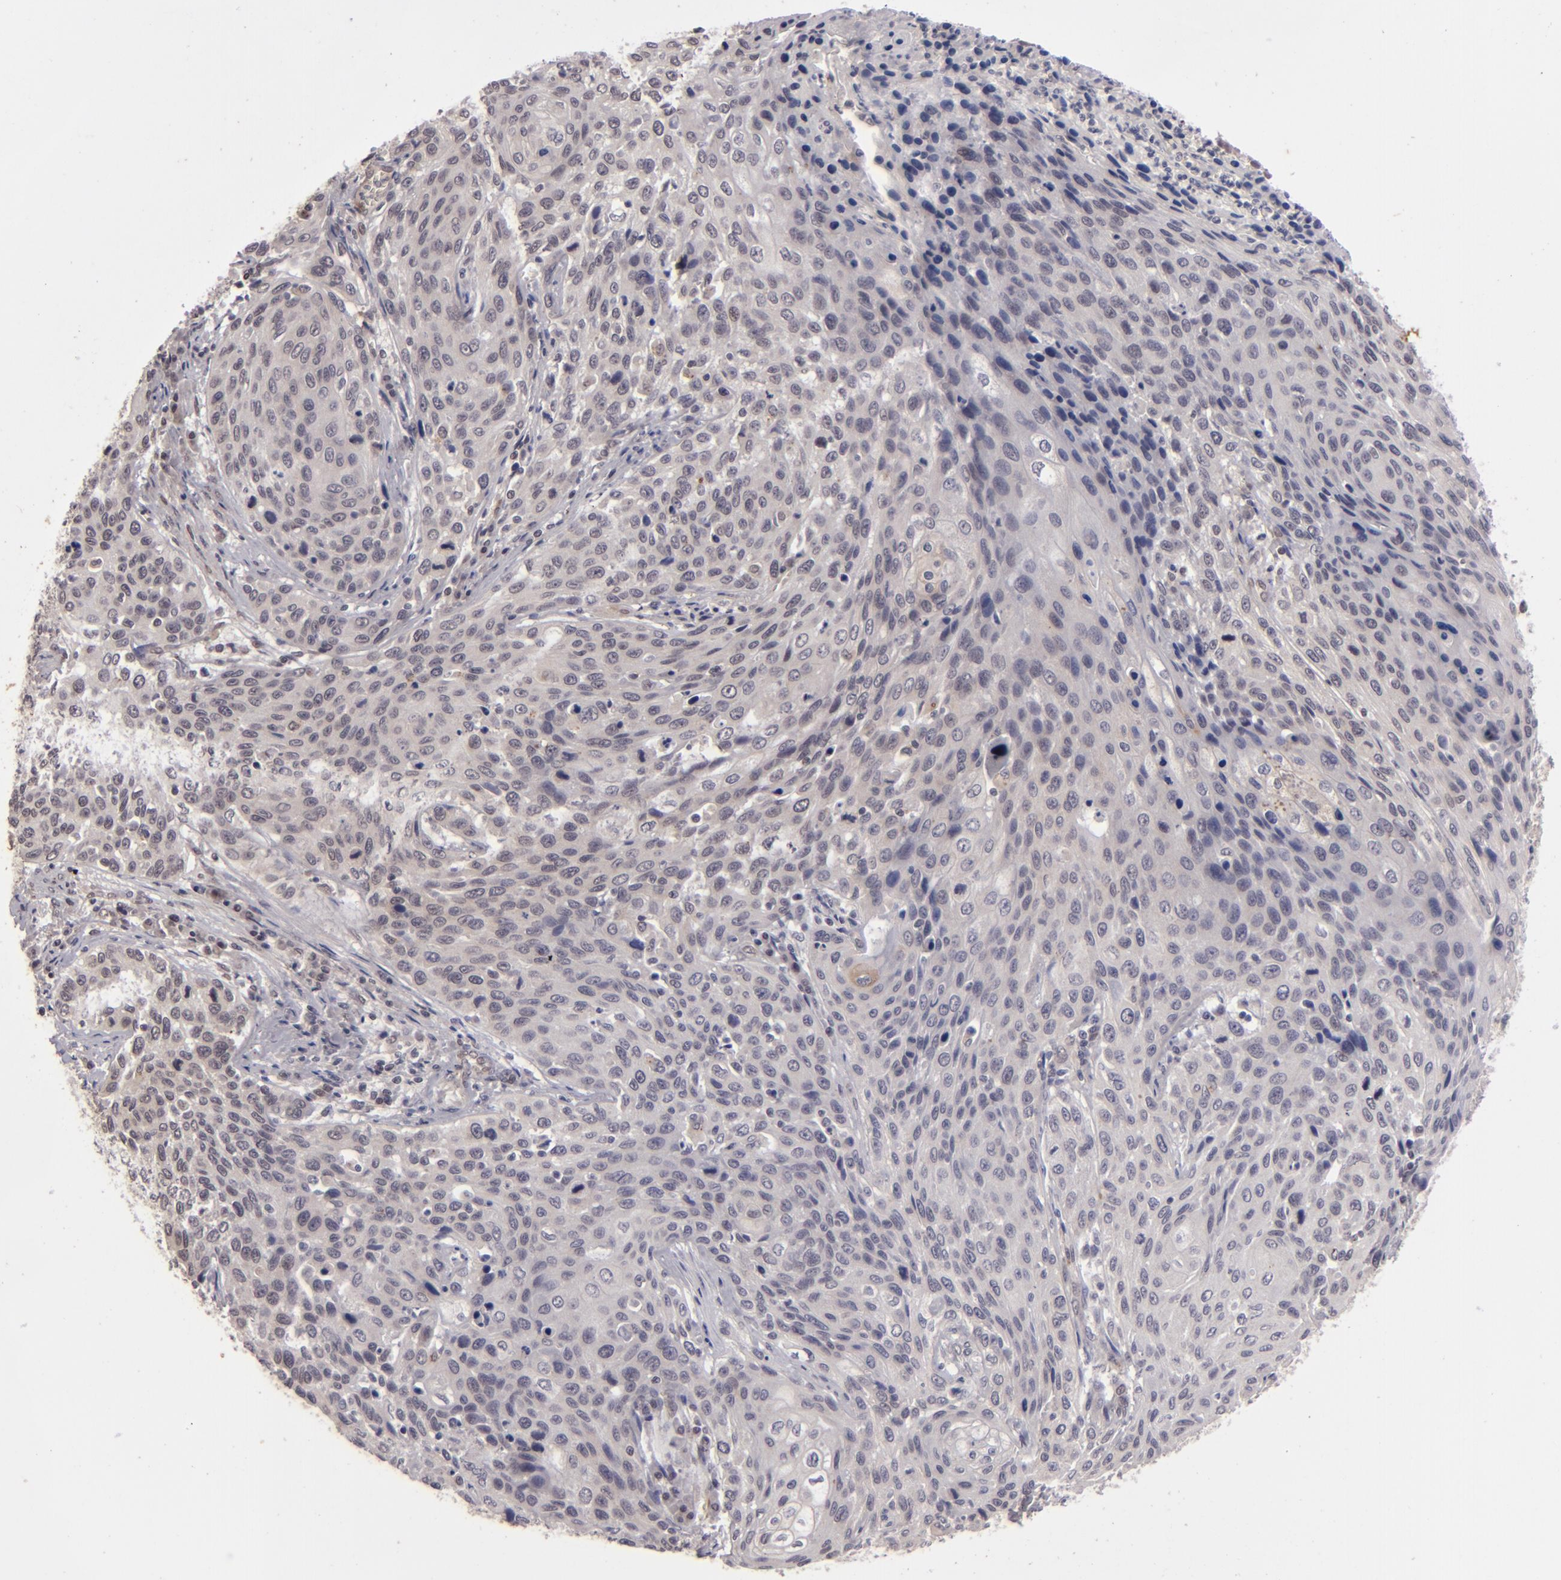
{"staining": {"intensity": "negative", "quantity": "none", "location": "none"}, "tissue": "cervical cancer", "cell_type": "Tumor cells", "image_type": "cancer", "snomed": [{"axis": "morphology", "description": "Squamous cell carcinoma, NOS"}, {"axis": "topography", "description": "Cervix"}], "caption": "The immunohistochemistry histopathology image has no significant expression in tumor cells of squamous cell carcinoma (cervical) tissue.", "gene": "DFFA", "patient": {"sex": "female", "age": 32}}